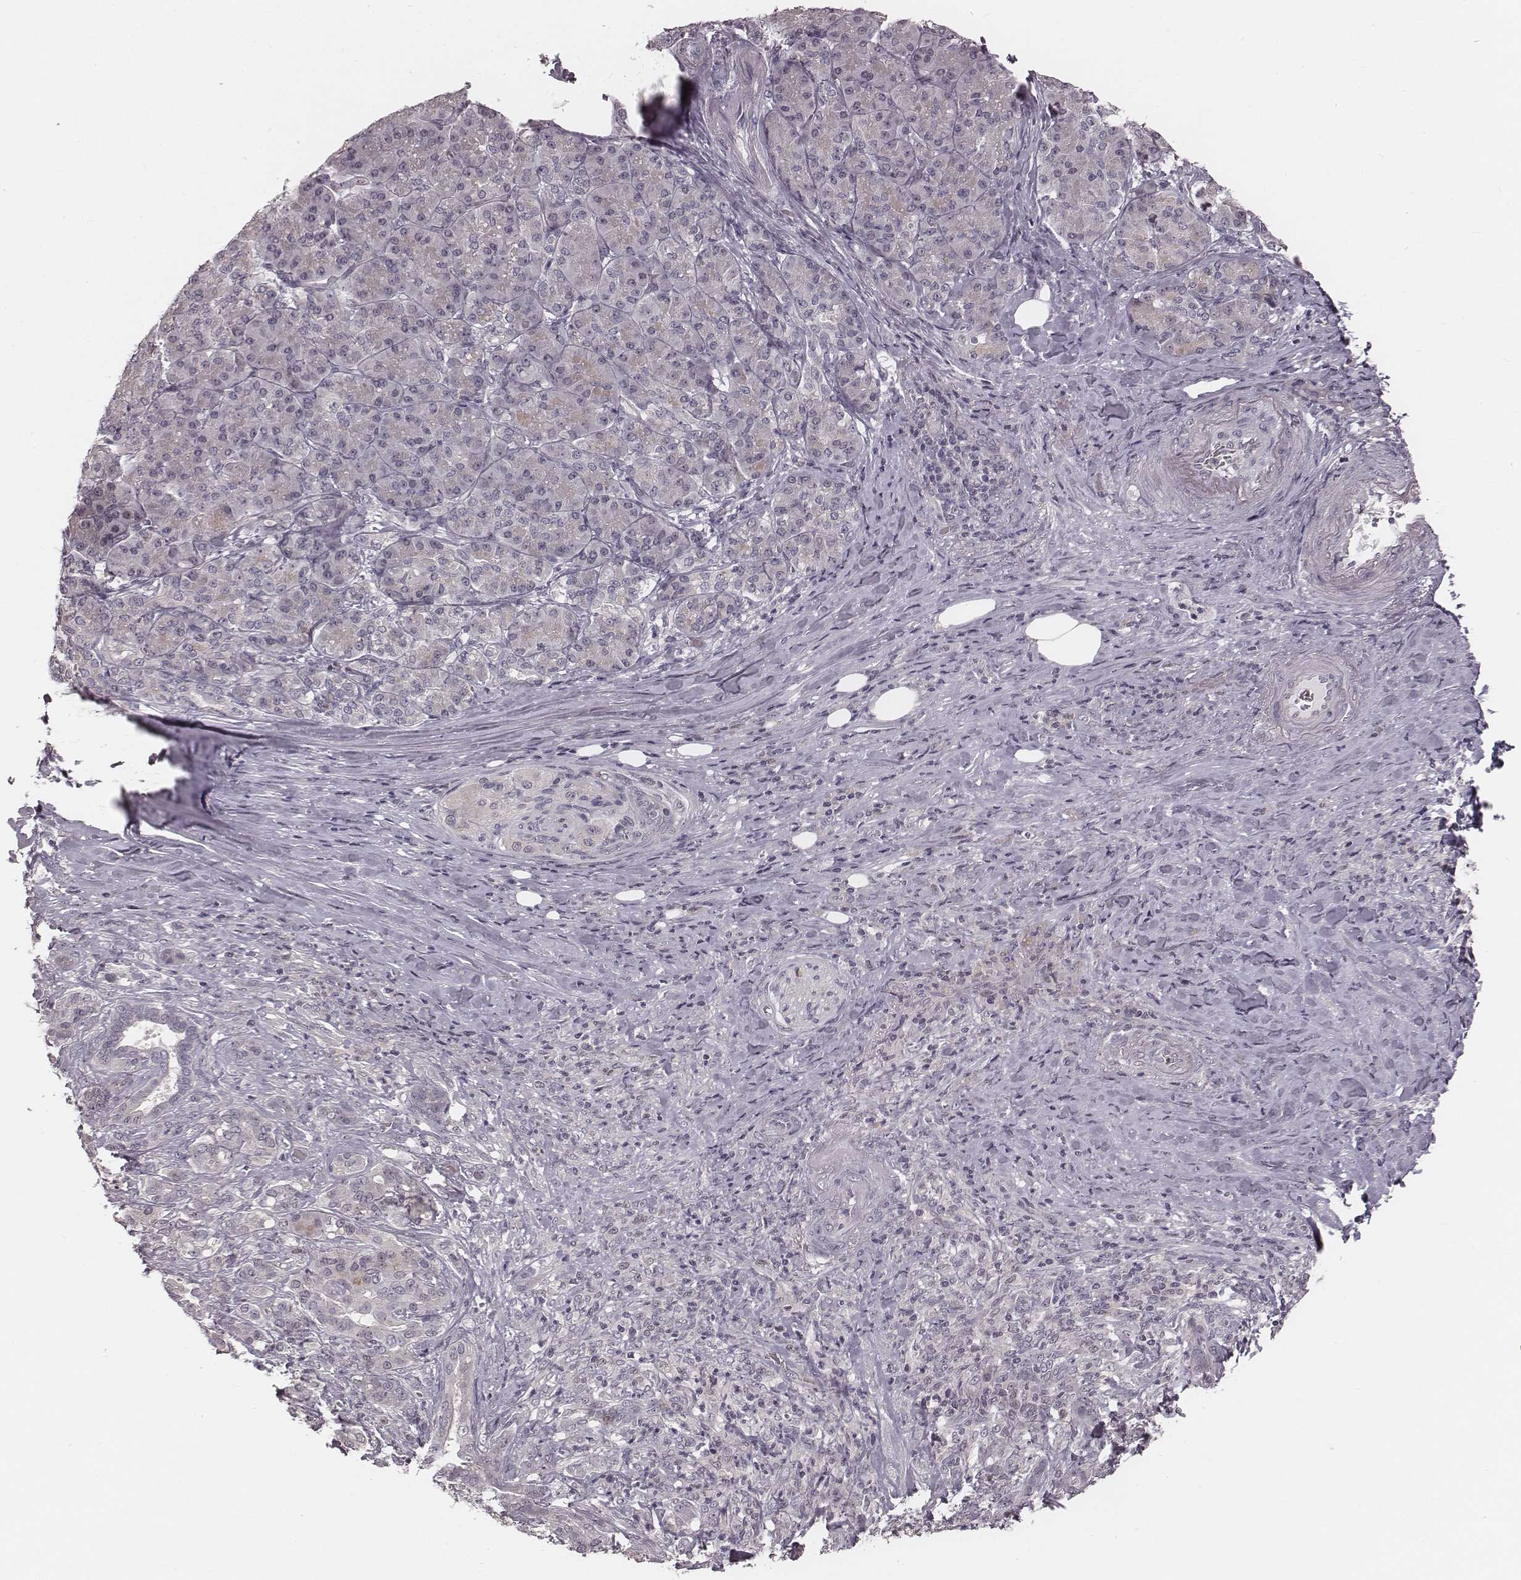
{"staining": {"intensity": "negative", "quantity": "none", "location": "none"}, "tissue": "pancreatic cancer", "cell_type": "Tumor cells", "image_type": "cancer", "snomed": [{"axis": "morphology", "description": "Normal tissue, NOS"}, {"axis": "morphology", "description": "Inflammation, NOS"}, {"axis": "morphology", "description": "Adenocarcinoma, NOS"}, {"axis": "topography", "description": "Pancreas"}], "caption": "Photomicrograph shows no significant protein staining in tumor cells of adenocarcinoma (pancreatic).", "gene": "IQCG", "patient": {"sex": "male", "age": 57}}